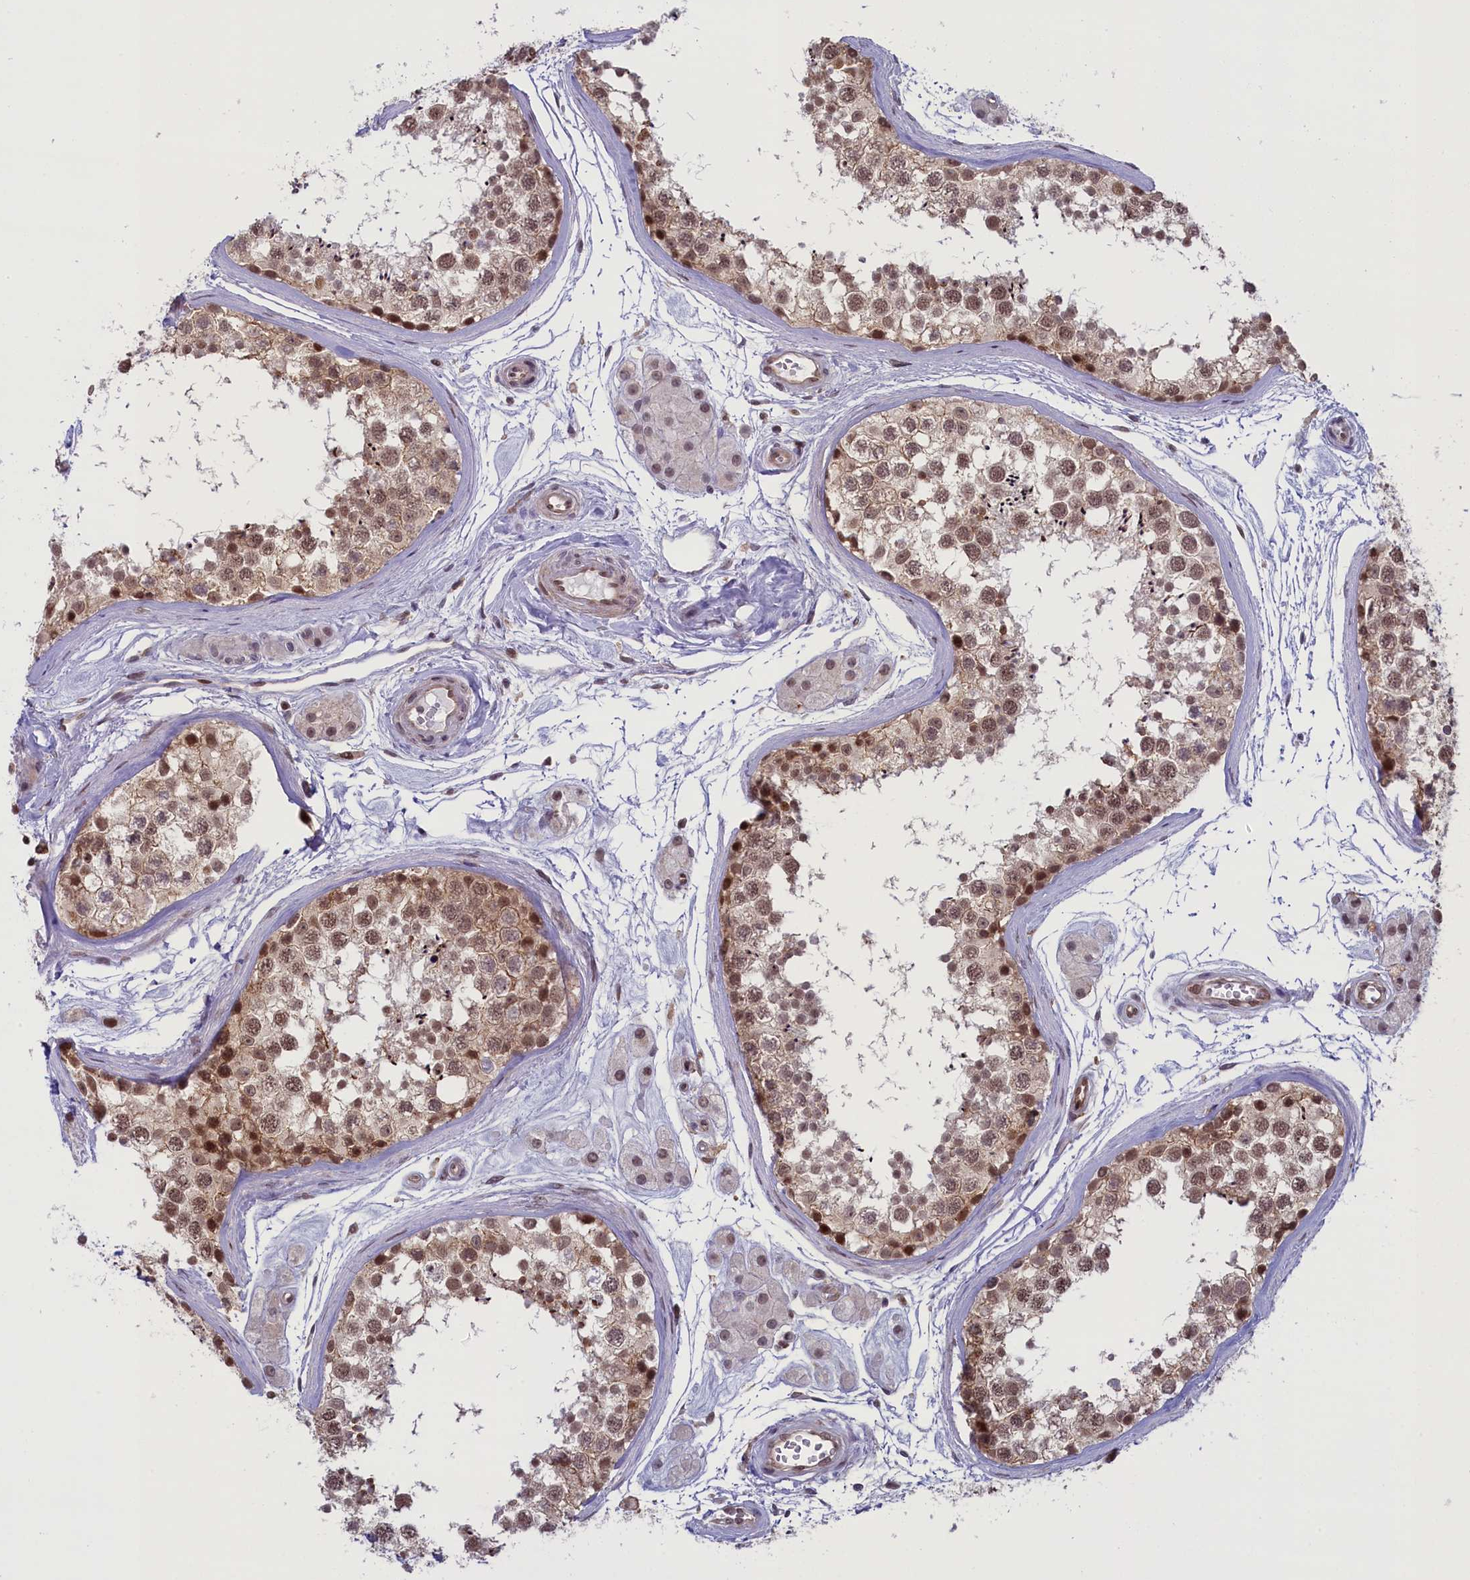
{"staining": {"intensity": "moderate", "quantity": ">75%", "location": "nuclear"}, "tissue": "testis", "cell_type": "Cells in seminiferous ducts", "image_type": "normal", "snomed": [{"axis": "morphology", "description": "Normal tissue, NOS"}, {"axis": "topography", "description": "Testis"}], "caption": "Protein expression analysis of benign human testis reveals moderate nuclear positivity in approximately >75% of cells in seminiferous ducts.", "gene": "FCHO1", "patient": {"sex": "male", "age": 56}}